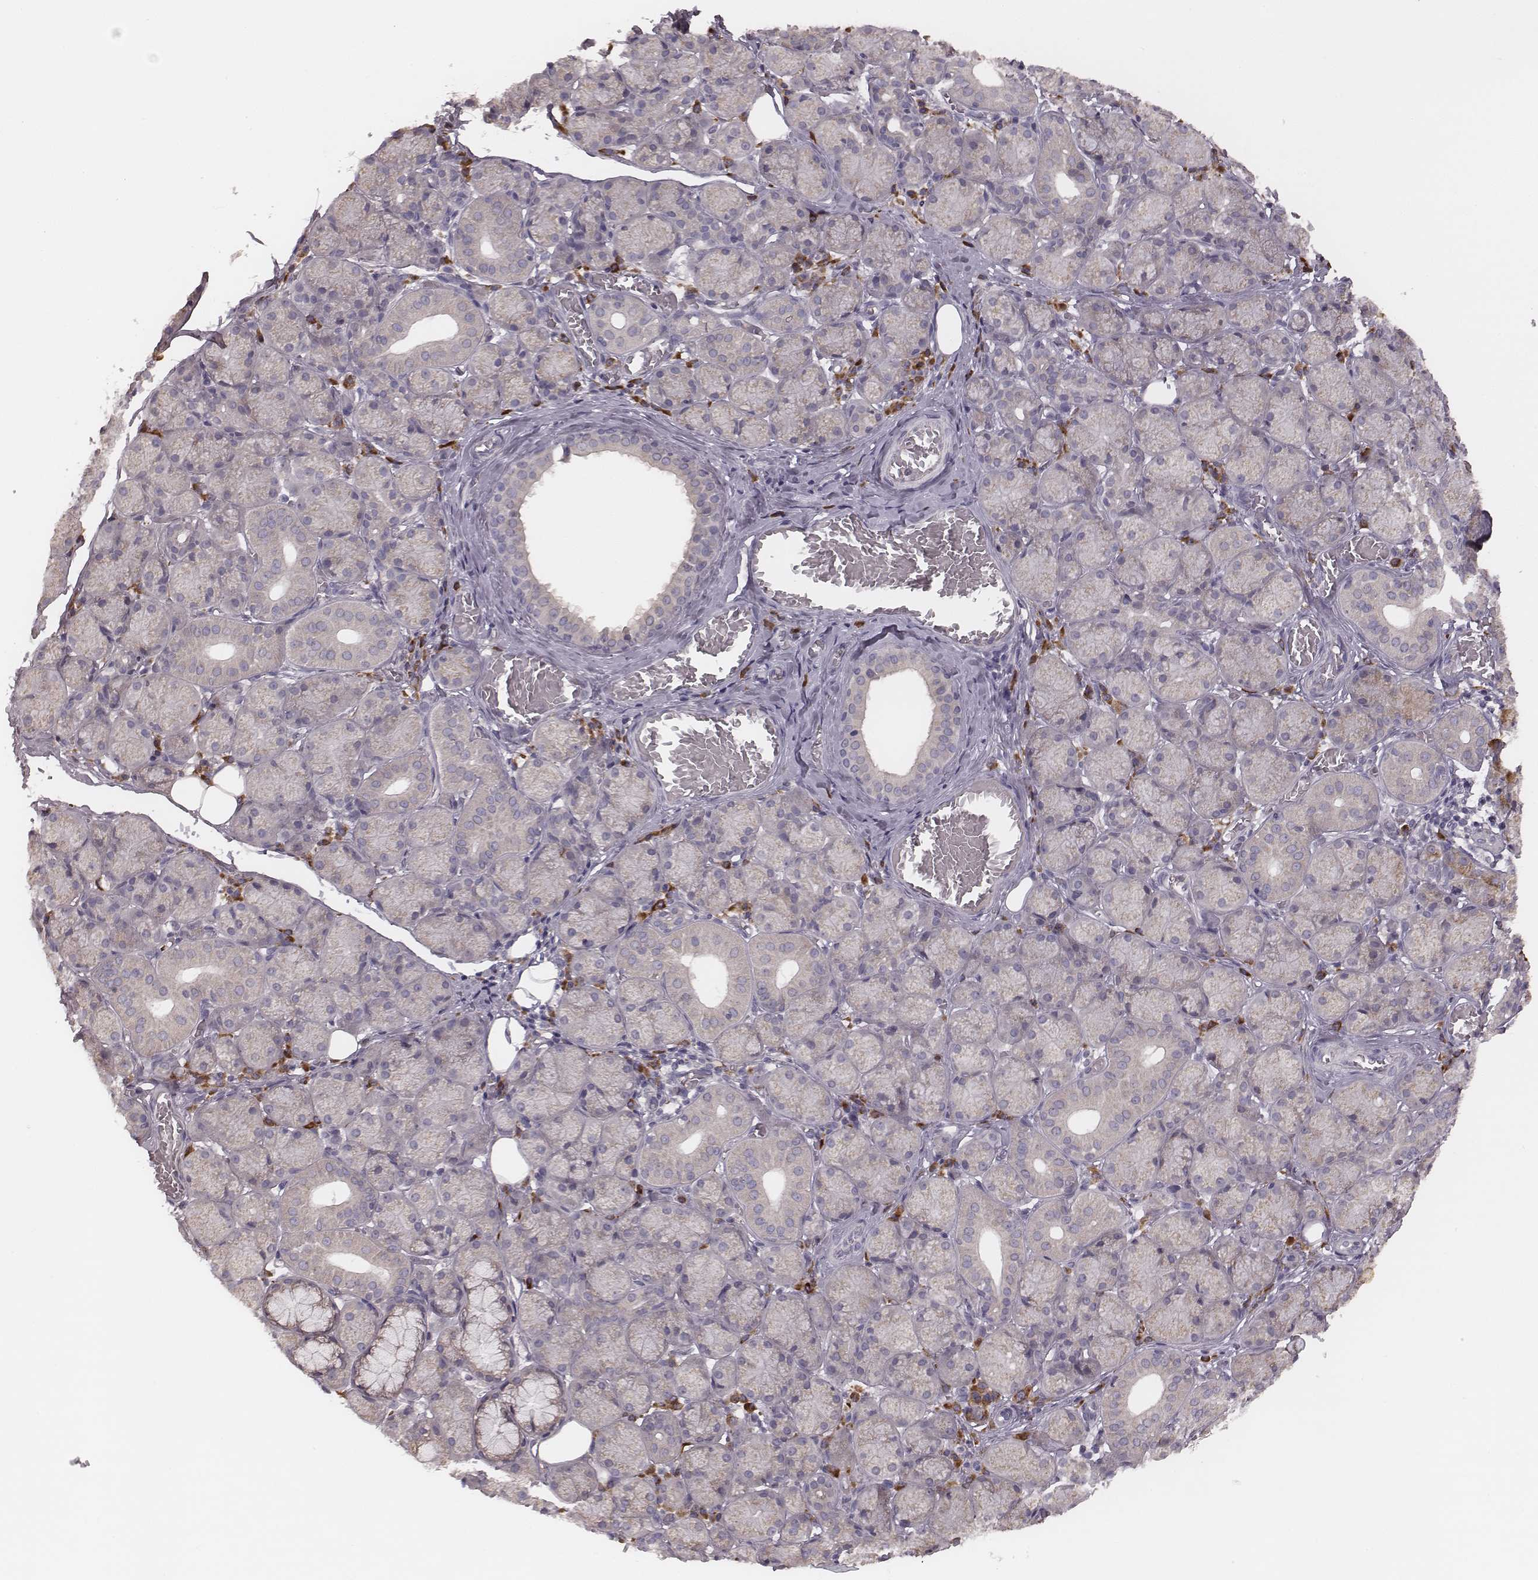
{"staining": {"intensity": "moderate", "quantity": "<25%", "location": "cytoplasmic/membranous"}, "tissue": "salivary gland", "cell_type": "Glandular cells", "image_type": "normal", "snomed": [{"axis": "morphology", "description": "Normal tissue, NOS"}, {"axis": "topography", "description": "Salivary gland"}, {"axis": "topography", "description": "Peripheral nerve tissue"}], "caption": "The immunohistochemical stain labels moderate cytoplasmic/membranous expression in glandular cells of benign salivary gland. (DAB IHC, brown staining for protein, blue staining for nuclei).", "gene": "P2RX5", "patient": {"sex": "female", "age": 24}}